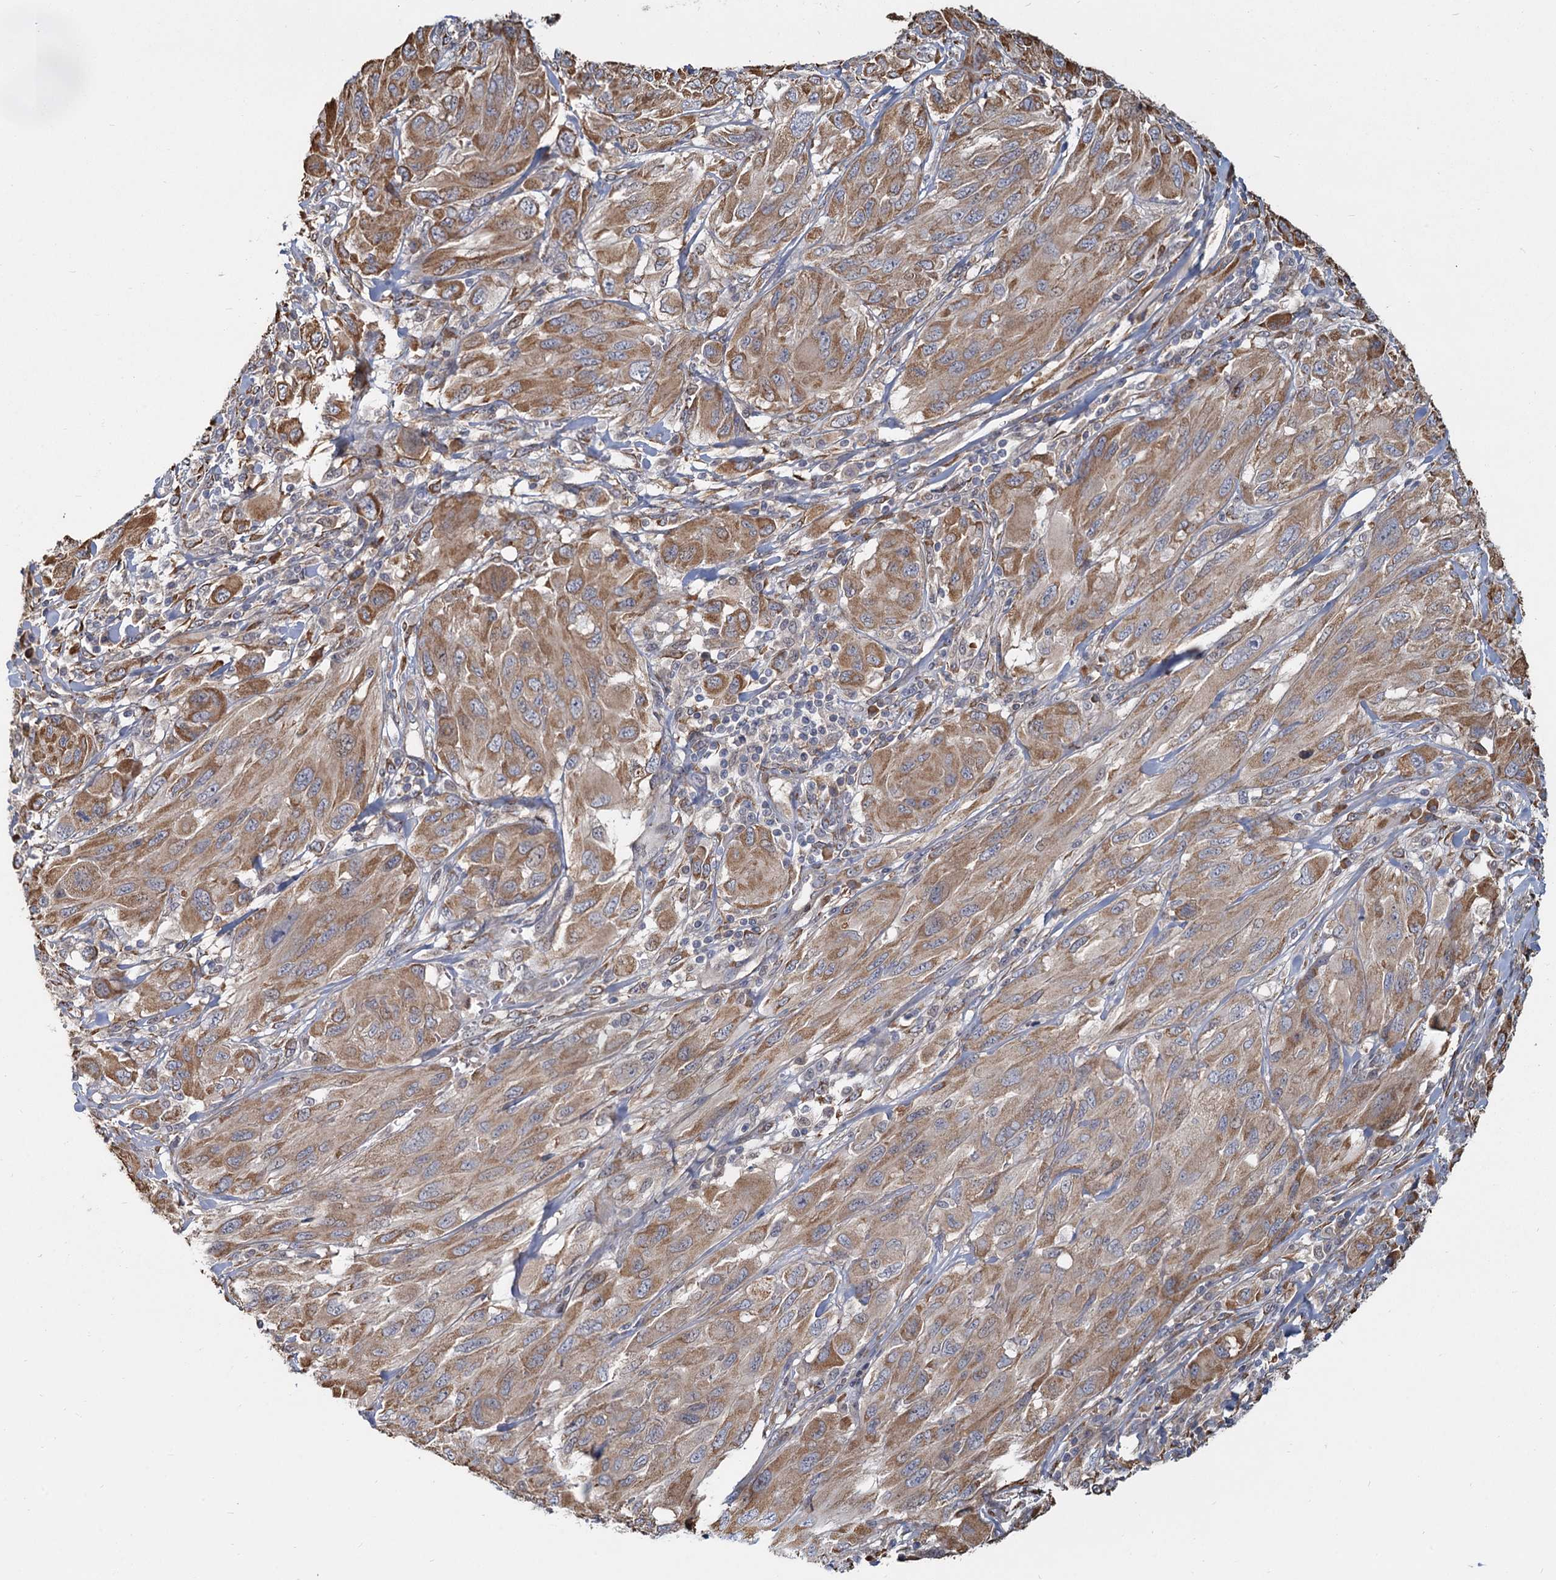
{"staining": {"intensity": "moderate", "quantity": ">75%", "location": "cytoplasmic/membranous"}, "tissue": "melanoma", "cell_type": "Tumor cells", "image_type": "cancer", "snomed": [{"axis": "morphology", "description": "Malignant melanoma, NOS"}, {"axis": "topography", "description": "Skin"}], "caption": "The histopathology image demonstrates staining of malignant melanoma, revealing moderate cytoplasmic/membranous protein expression (brown color) within tumor cells.", "gene": "LRRC51", "patient": {"sex": "female", "age": 91}}